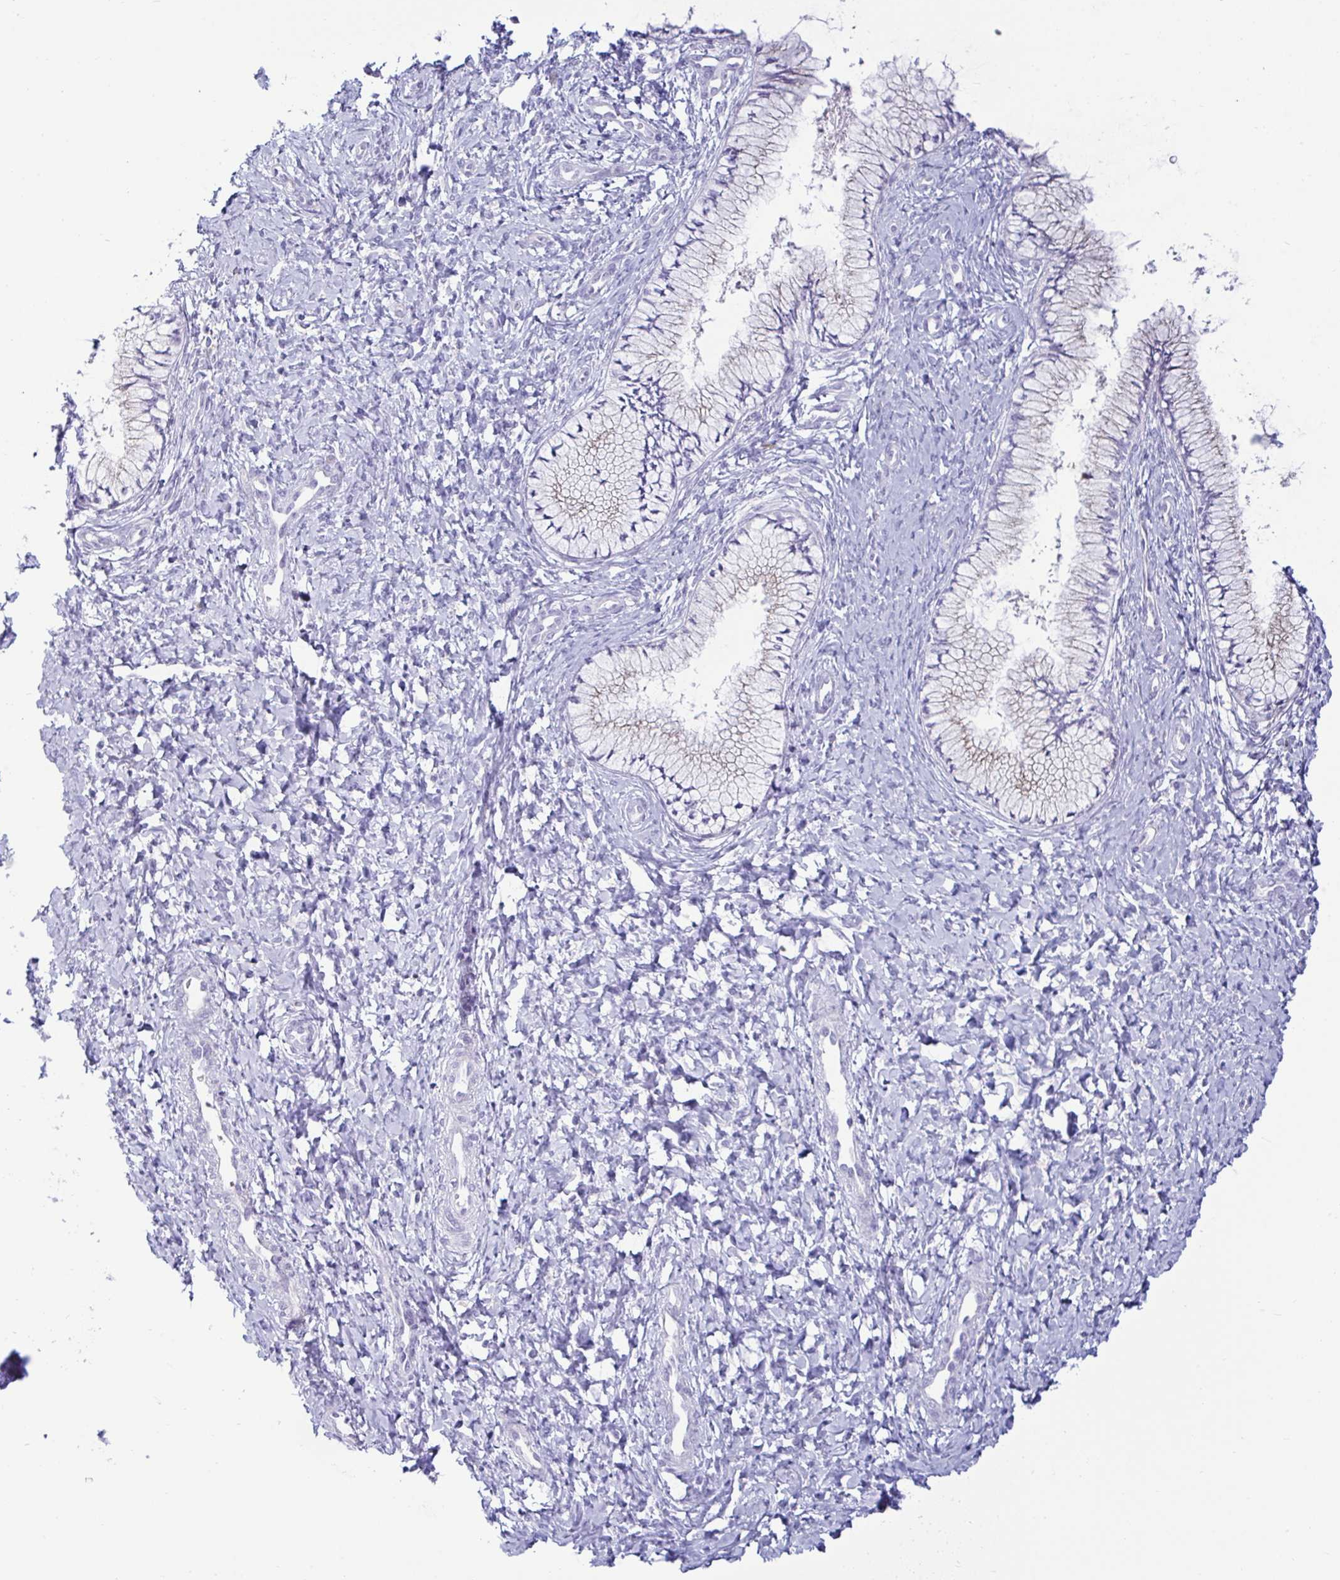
{"staining": {"intensity": "negative", "quantity": "none", "location": "none"}, "tissue": "cervix", "cell_type": "Glandular cells", "image_type": "normal", "snomed": [{"axis": "morphology", "description": "Normal tissue, NOS"}, {"axis": "topography", "description": "Cervix"}], "caption": "High magnification brightfield microscopy of normal cervix stained with DAB (3,3'-diaminobenzidine) (brown) and counterstained with hematoxylin (blue): glandular cells show no significant expression. (DAB immunohistochemistry (IHC) visualized using brightfield microscopy, high magnification).", "gene": "TFPI2", "patient": {"sex": "female", "age": 37}}